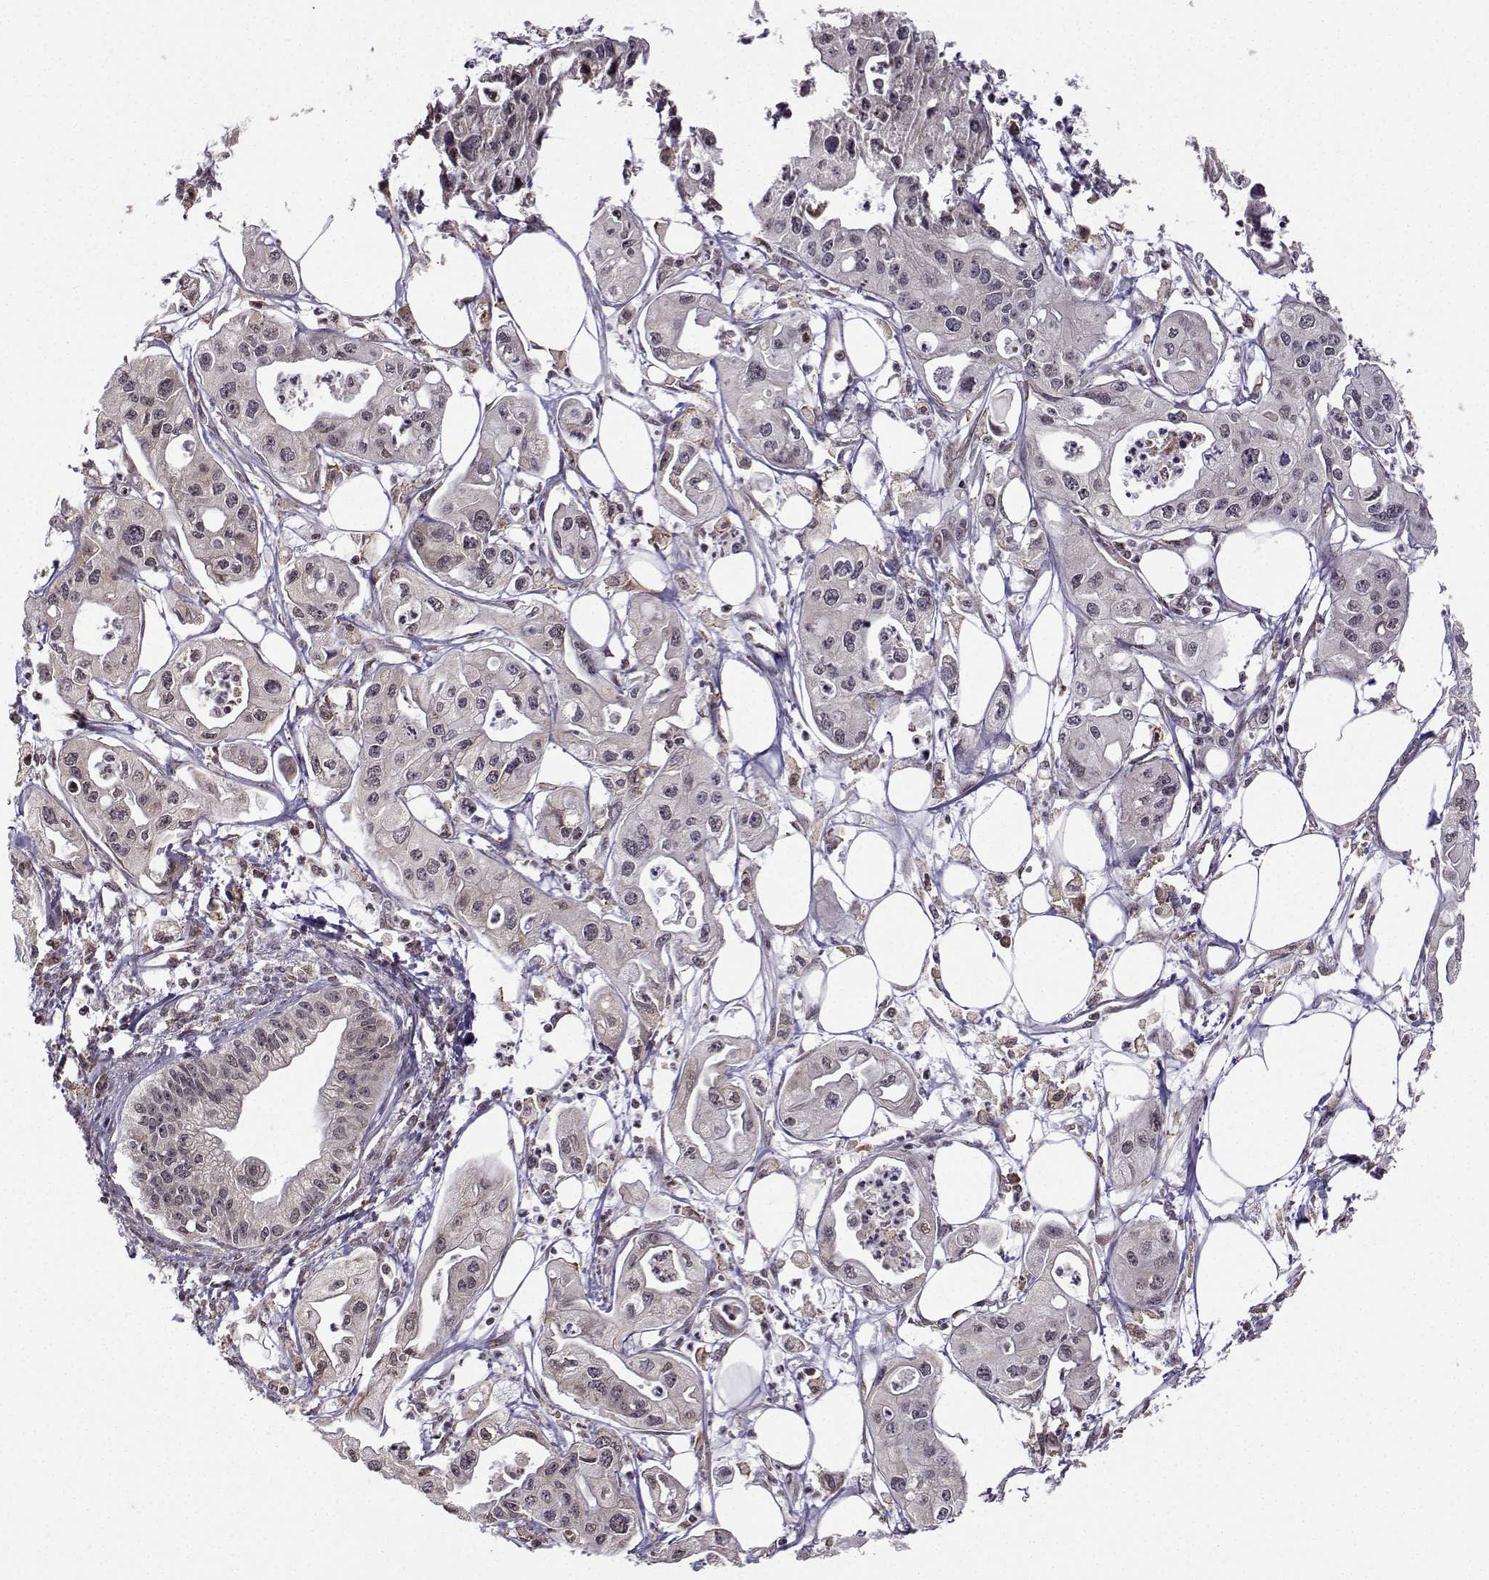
{"staining": {"intensity": "weak", "quantity": "<25%", "location": "nuclear"}, "tissue": "pancreatic cancer", "cell_type": "Tumor cells", "image_type": "cancer", "snomed": [{"axis": "morphology", "description": "Adenocarcinoma, NOS"}, {"axis": "topography", "description": "Pancreas"}], "caption": "Tumor cells show no significant positivity in pancreatic cancer. The staining was performed using DAB to visualize the protein expression in brown, while the nuclei were stained in blue with hematoxylin (Magnification: 20x).", "gene": "EZH1", "patient": {"sex": "male", "age": 70}}